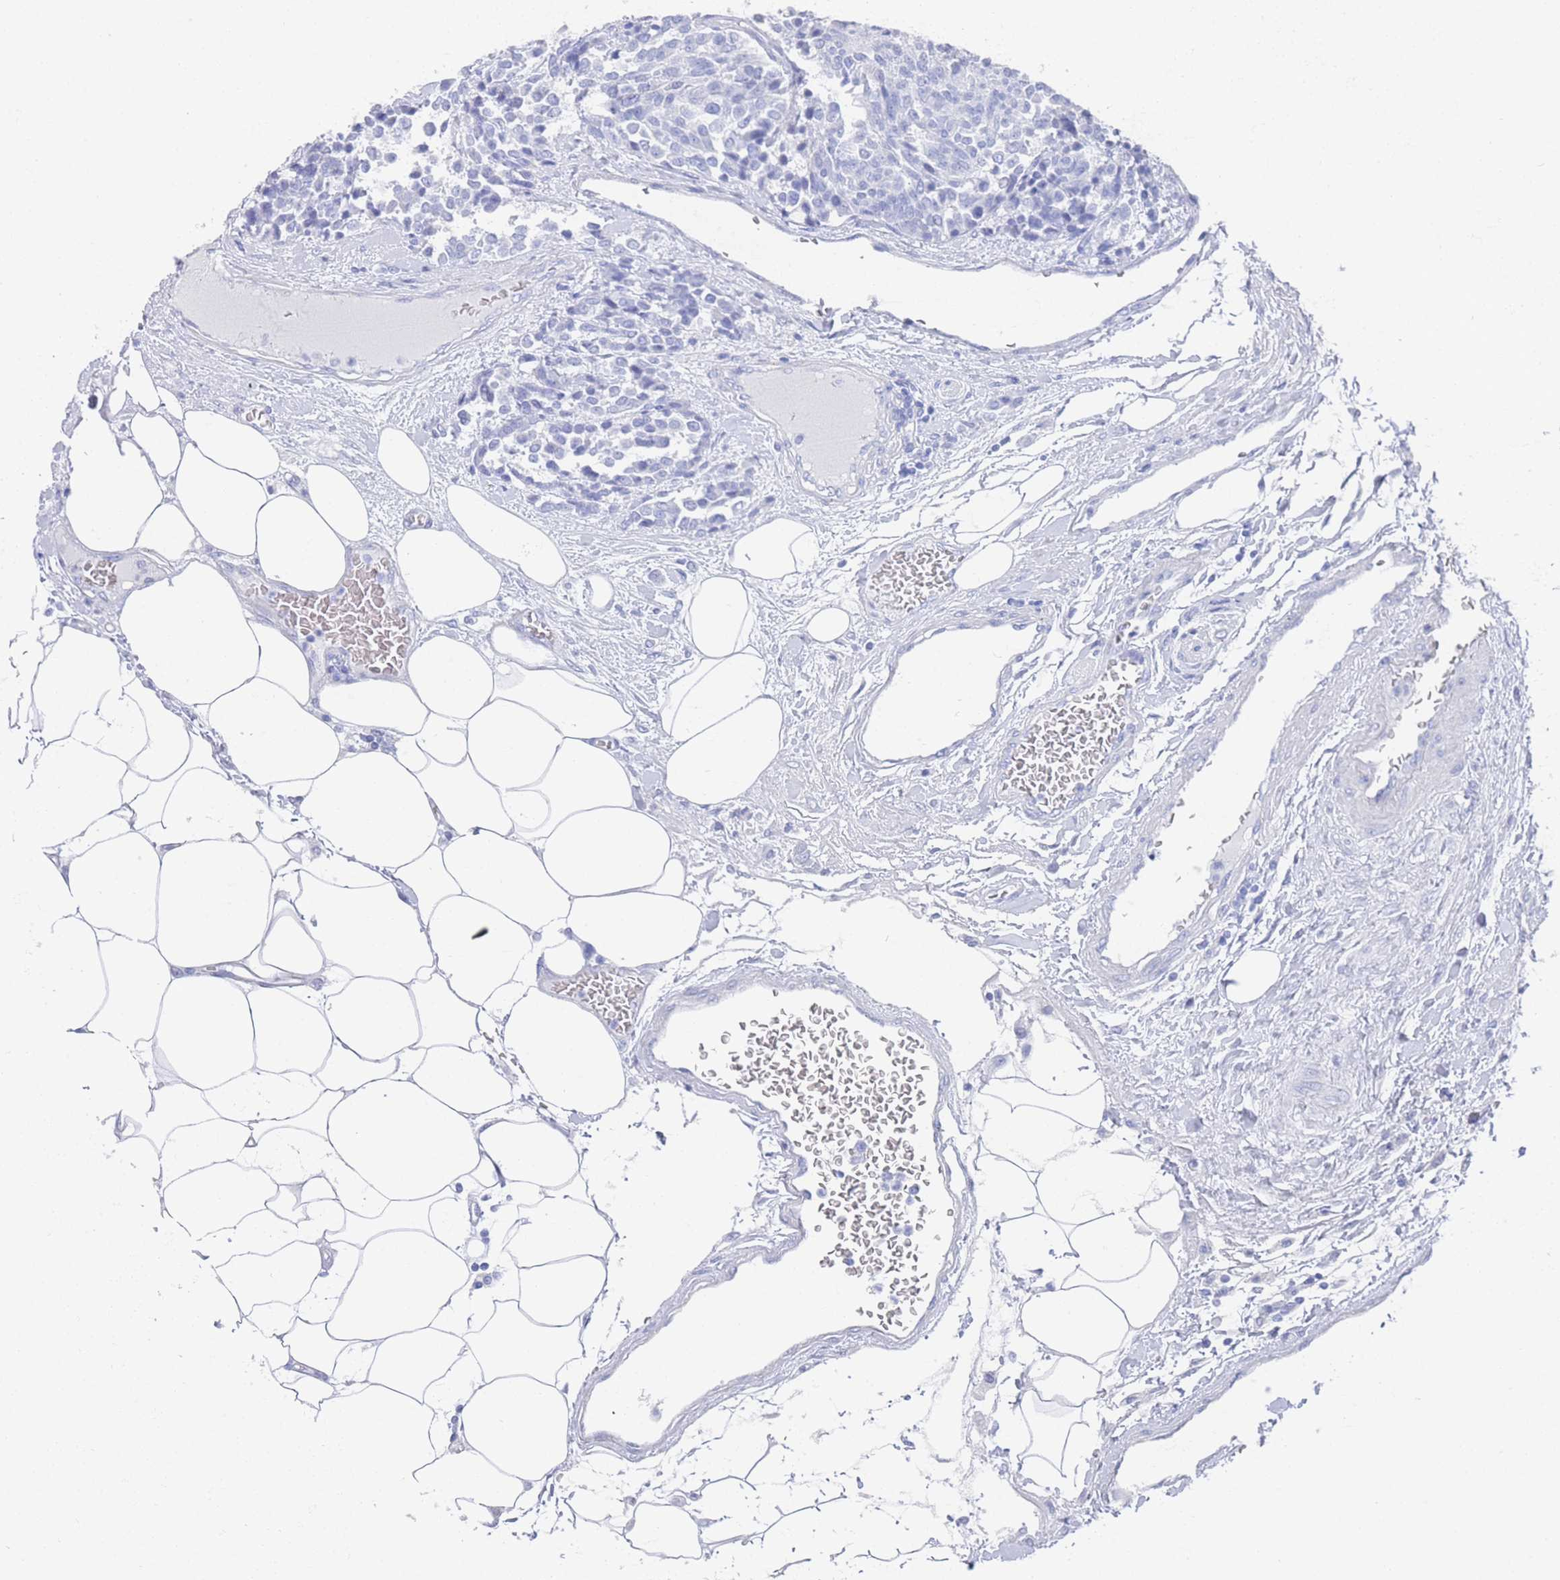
{"staining": {"intensity": "negative", "quantity": "none", "location": "none"}, "tissue": "carcinoid", "cell_type": "Tumor cells", "image_type": "cancer", "snomed": [{"axis": "morphology", "description": "Carcinoid, malignant, NOS"}, {"axis": "topography", "description": "Pancreas"}], "caption": "DAB immunohistochemical staining of human carcinoid demonstrates no significant expression in tumor cells. (DAB (3,3'-diaminobenzidine) IHC visualized using brightfield microscopy, high magnification).", "gene": "LRRC37A", "patient": {"sex": "female", "age": 54}}